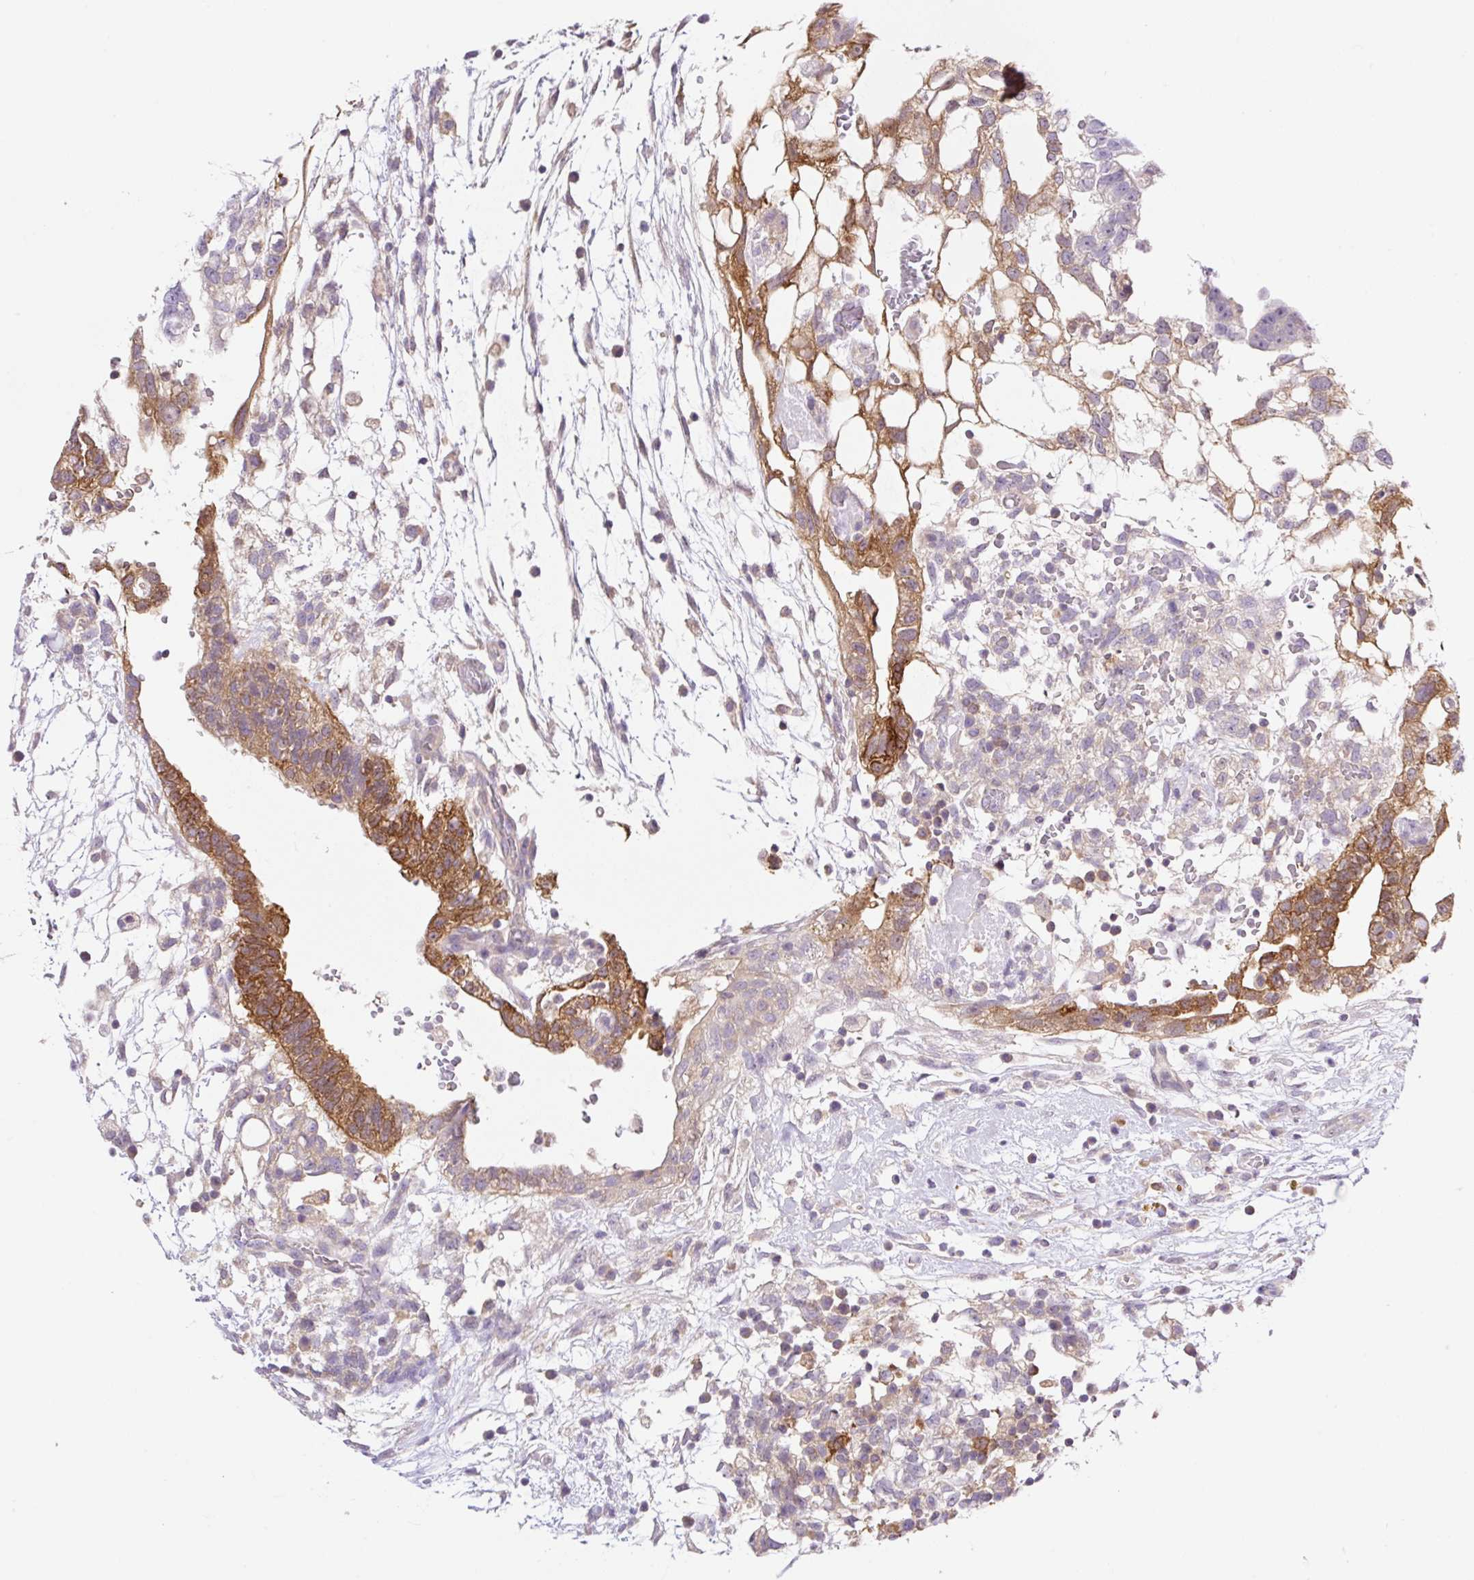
{"staining": {"intensity": "moderate", "quantity": ">75%", "location": "cytoplasmic/membranous"}, "tissue": "testis cancer", "cell_type": "Tumor cells", "image_type": "cancer", "snomed": [{"axis": "morphology", "description": "Carcinoma, Embryonal, NOS"}, {"axis": "topography", "description": "Testis"}], "caption": "Testis embryonal carcinoma tissue exhibits moderate cytoplasmic/membranous expression in approximately >75% of tumor cells", "gene": "CAMK2B", "patient": {"sex": "male", "age": 32}}